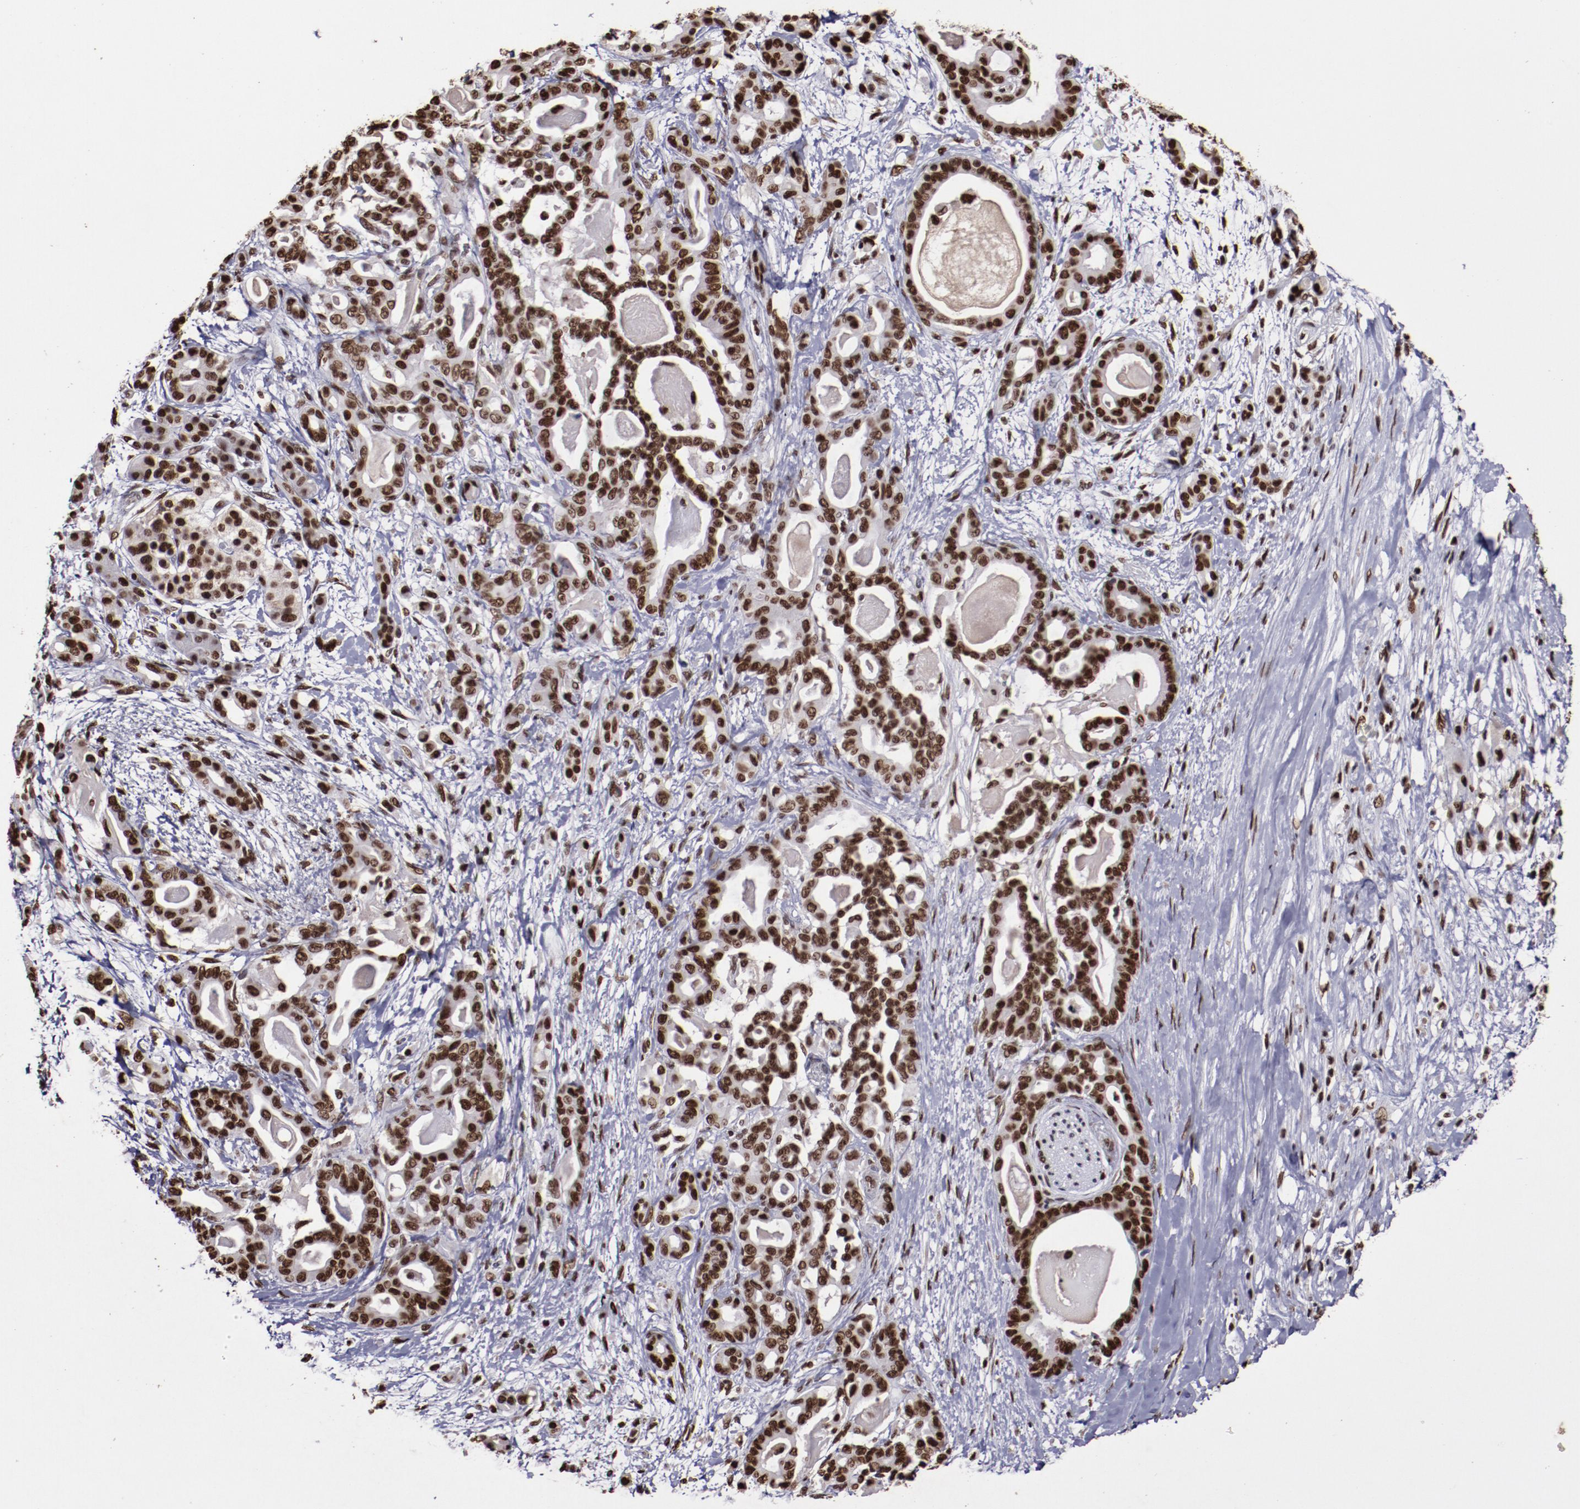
{"staining": {"intensity": "strong", "quantity": ">75%", "location": "nuclear"}, "tissue": "pancreatic cancer", "cell_type": "Tumor cells", "image_type": "cancer", "snomed": [{"axis": "morphology", "description": "Adenocarcinoma, NOS"}, {"axis": "topography", "description": "Pancreas"}], "caption": "This histopathology image demonstrates immunohistochemistry staining of human pancreatic adenocarcinoma, with high strong nuclear expression in about >75% of tumor cells.", "gene": "APEX1", "patient": {"sex": "male", "age": 63}}